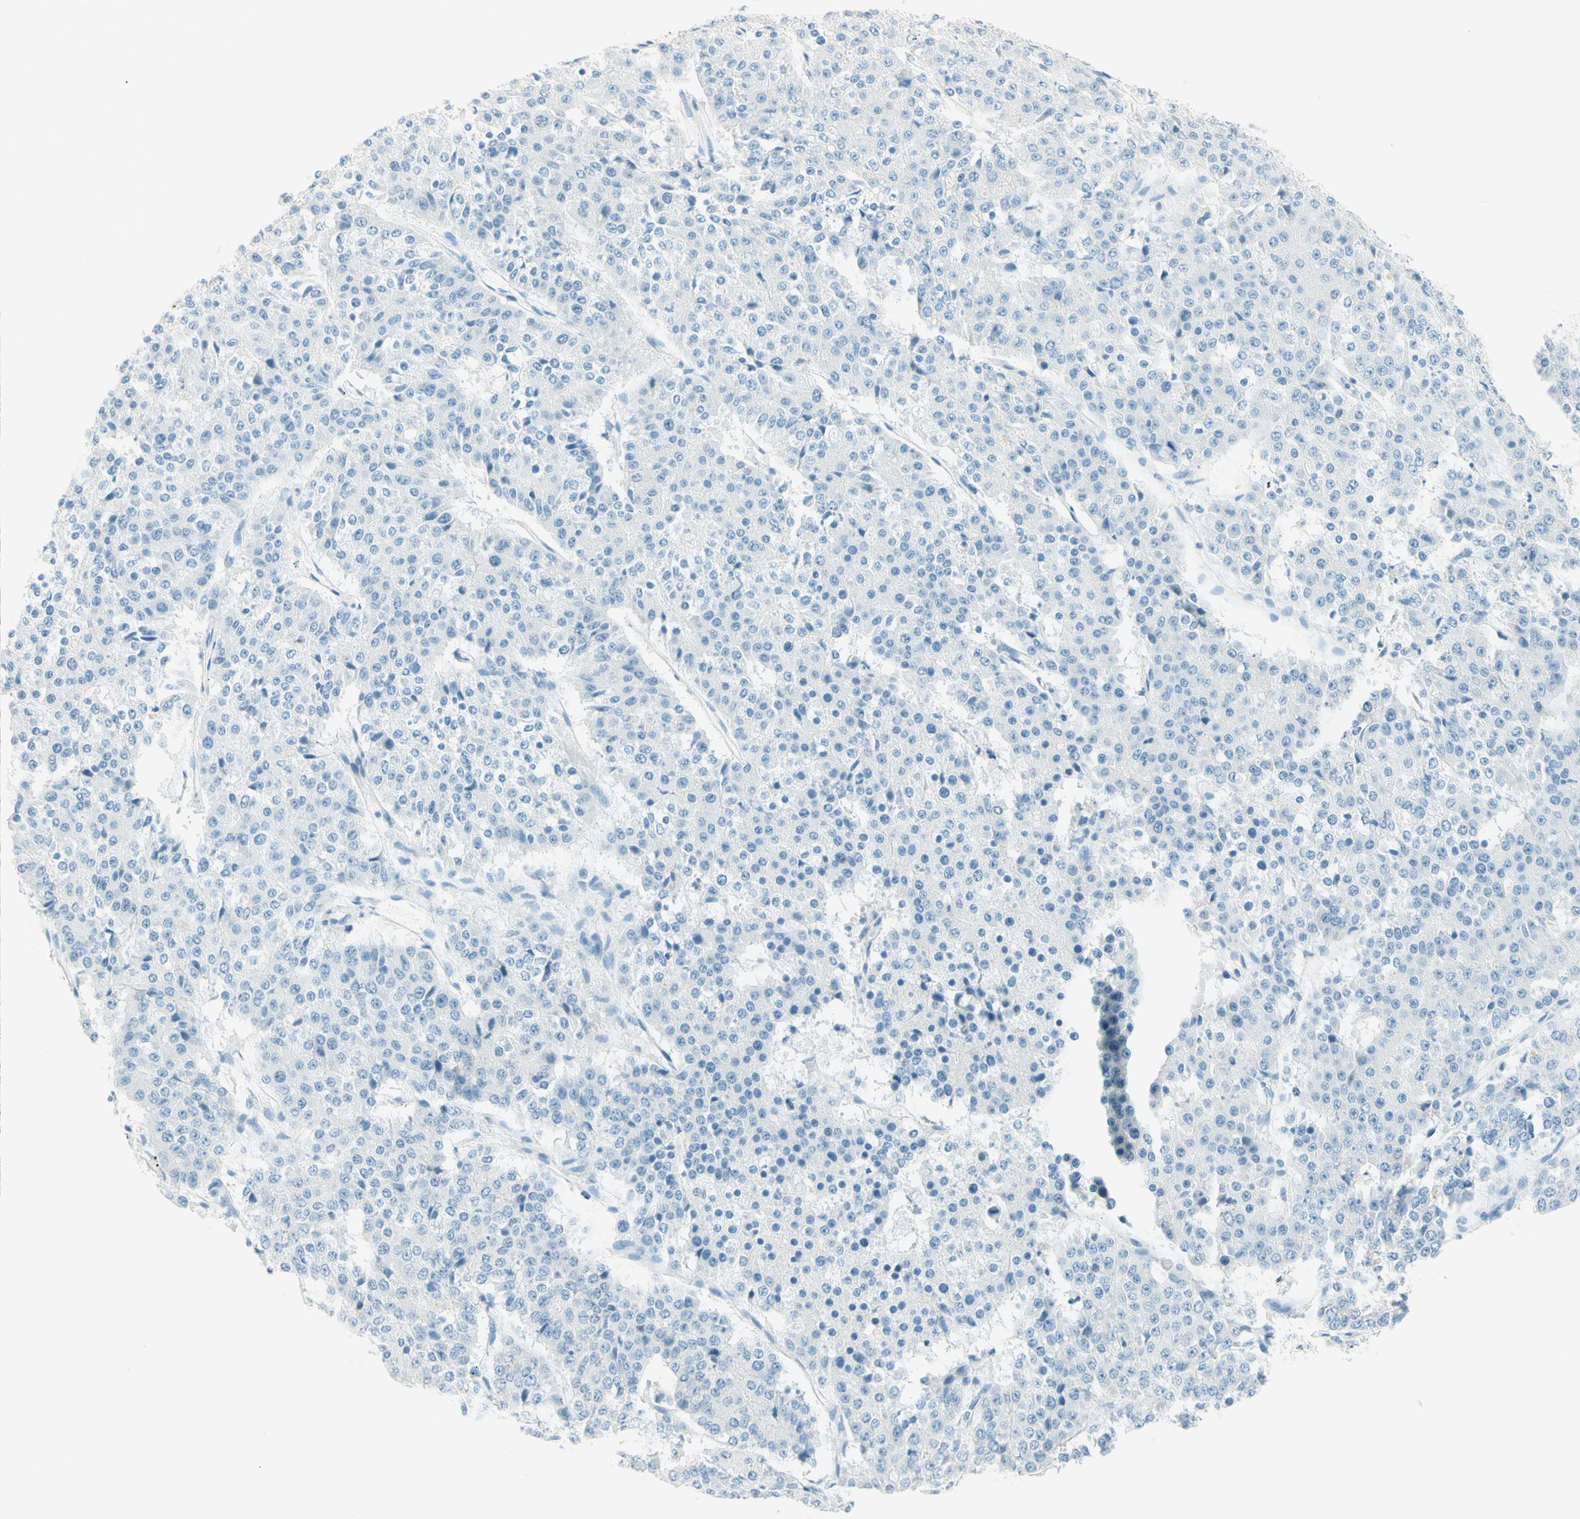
{"staining": {"intensity": "negative", "quantity": "none", "location": "none"}, "tissue": "pancreatic cancer", "cell_type": "Tumor cells", "image_type": "cancer", "snomed": [{"axis": "morphology", "description": "Adenocarcinoma, NOS"}, {"axis": "topography", "description": "Pancreas"}], "caption": "Tumor cells are negative for protein expression in human pancreatic cancer.", "gene": "TMEM132D", "patient": {"sex": "male", "age": 50}}